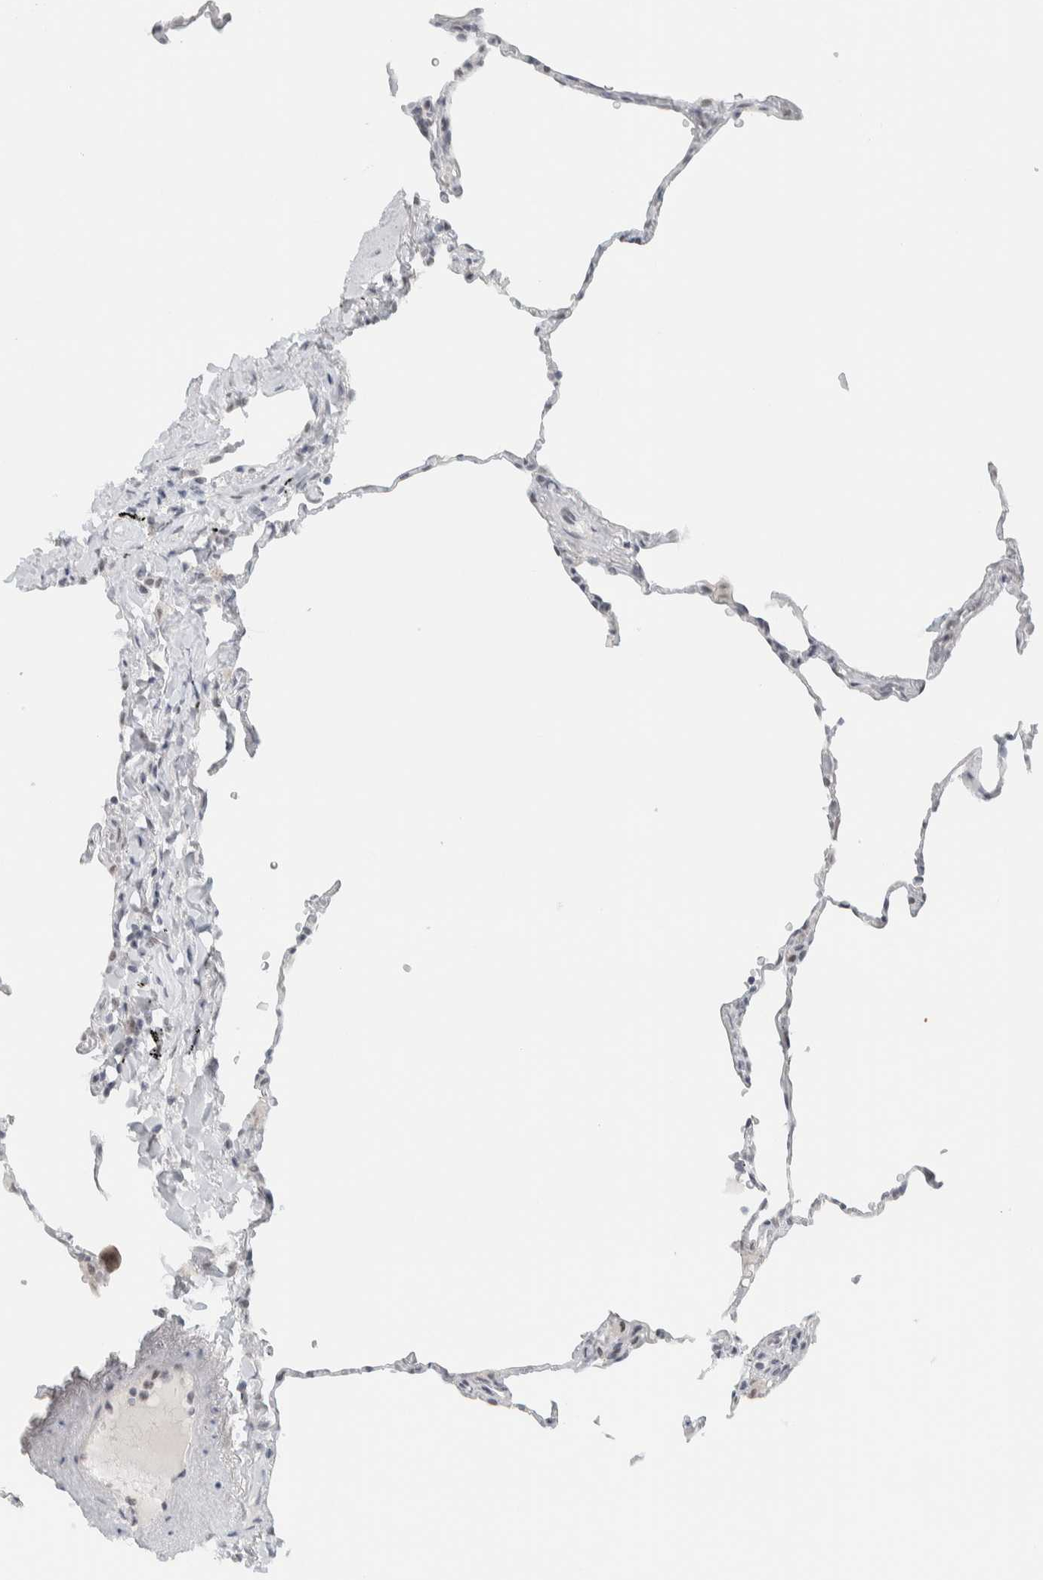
{"staining": {"intensity": "negative", "quantity": "none", "location": "none"}, "tissue": "lung", "cell_type": "Alveolar cells", "image_type": "normal", "snomed": [{"axis": "morphology", "description": "Normal tissue, NOS"}, {"axis": "topography", "description": "Lung"}], "caption": "IHC of unremarkable lung exhibits no positivity in alveolar cells. (Stains: DAB (3,3'-diaminobenzidine) immunohistochemistry with hematoxylin counter stain, Microscopy: brightfield microscopy at high magnification).", "gene": "CDH17", "patient": {"sex": "male", "age": 59}}